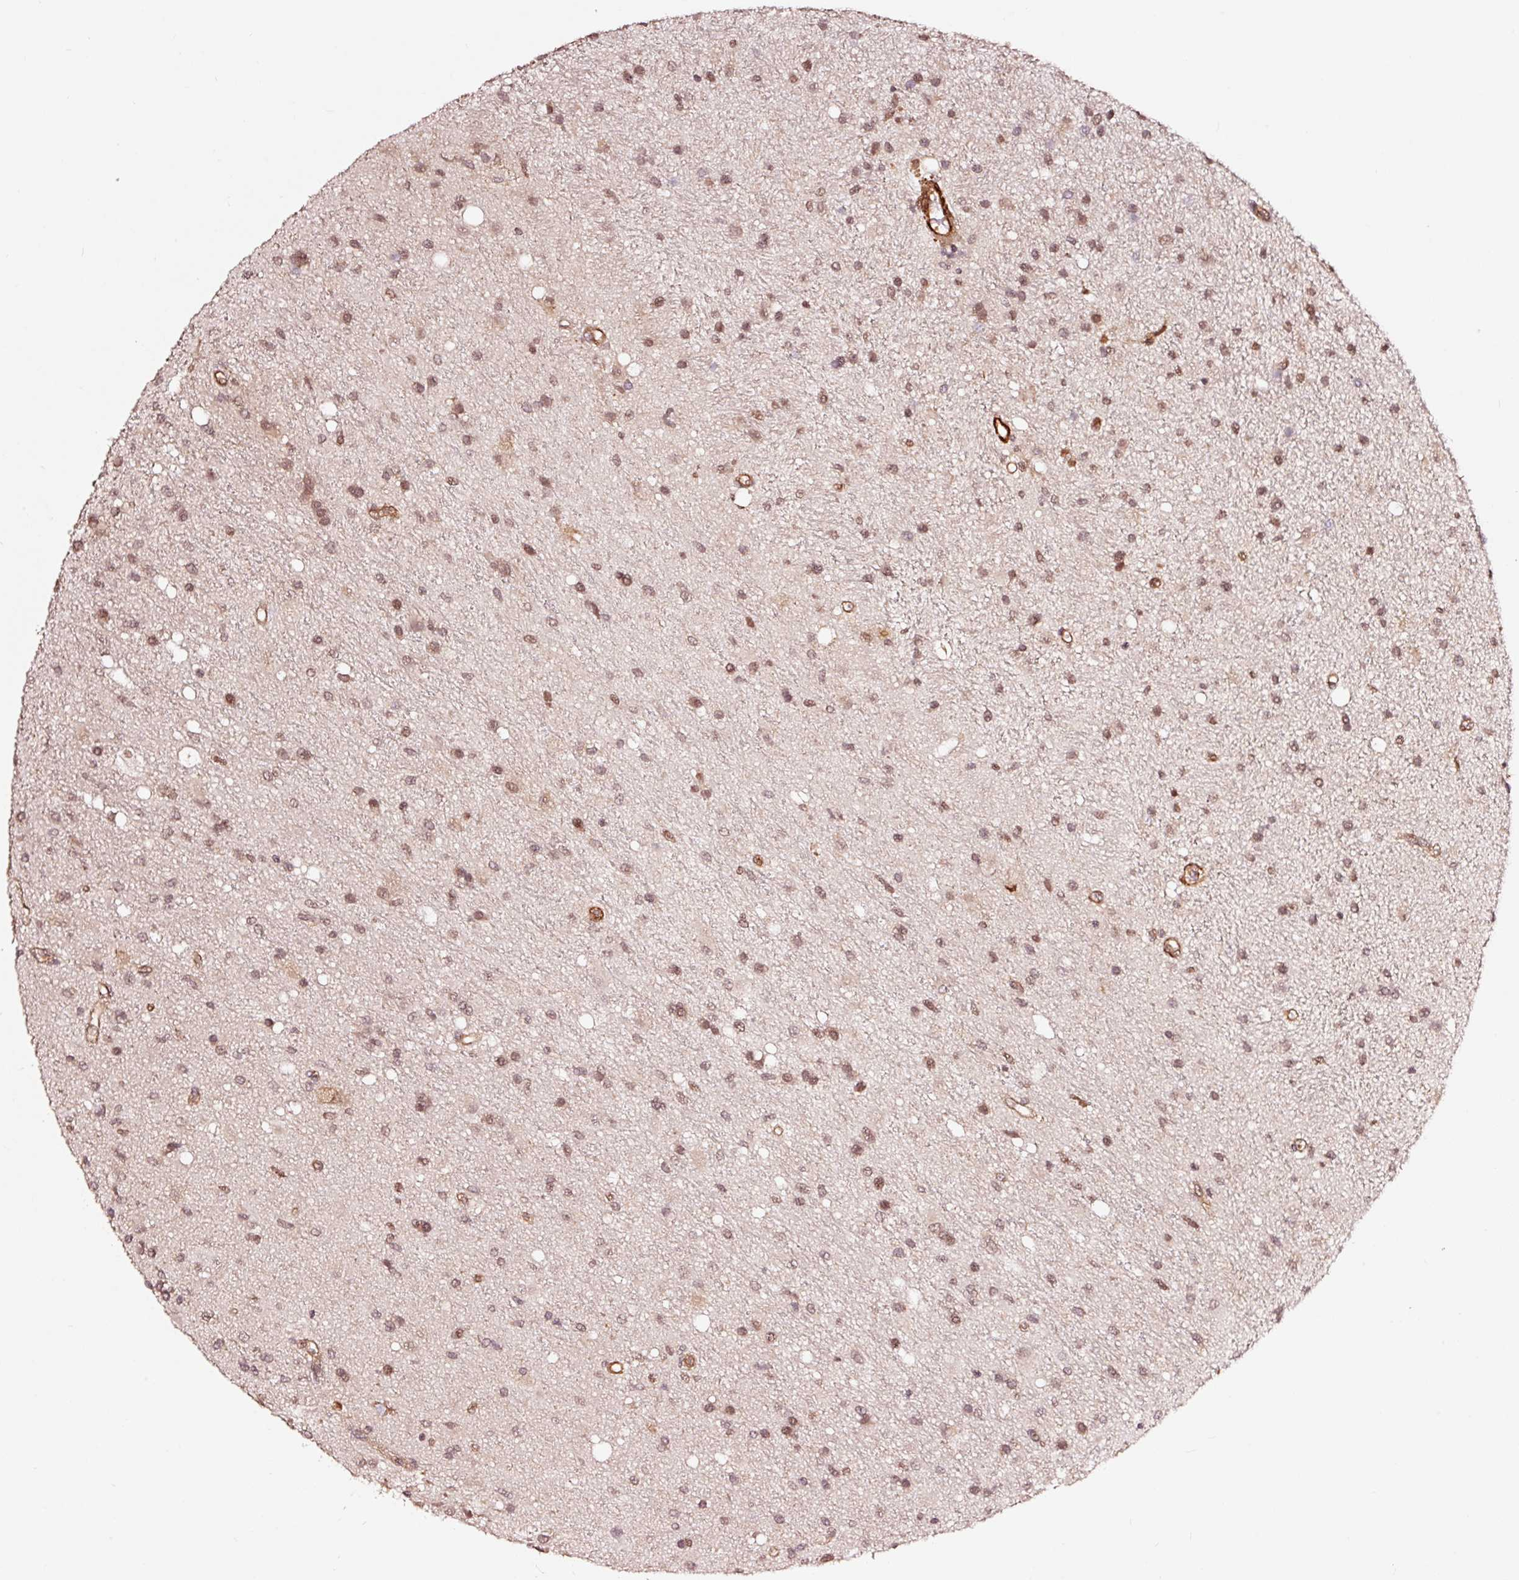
{"staining": {"intensity": "moderate", "quantity": ">75%", "location": "nuclear"}, "tissue": "glioma", "cell_type": "Tumor cells", "image_type": "cancer", "snomed": [{"axis": "morphology", "description": "Glioma, malignant, High grade"}, {"axis": "topography", "description": "Brain"}], "caption": "IHC of human malignant glioma (high-grade) exhibits medium levels of moderate nuclear expression in about >75% of tumor cells. Using DAB (3,3'-diaminobenzidine) (brown) and hematoxylin (blue) stains, captured at high magnification using brightfield microscopy.", "gene": "TPM1", "patient": {"sex": "male", "age": 67}}